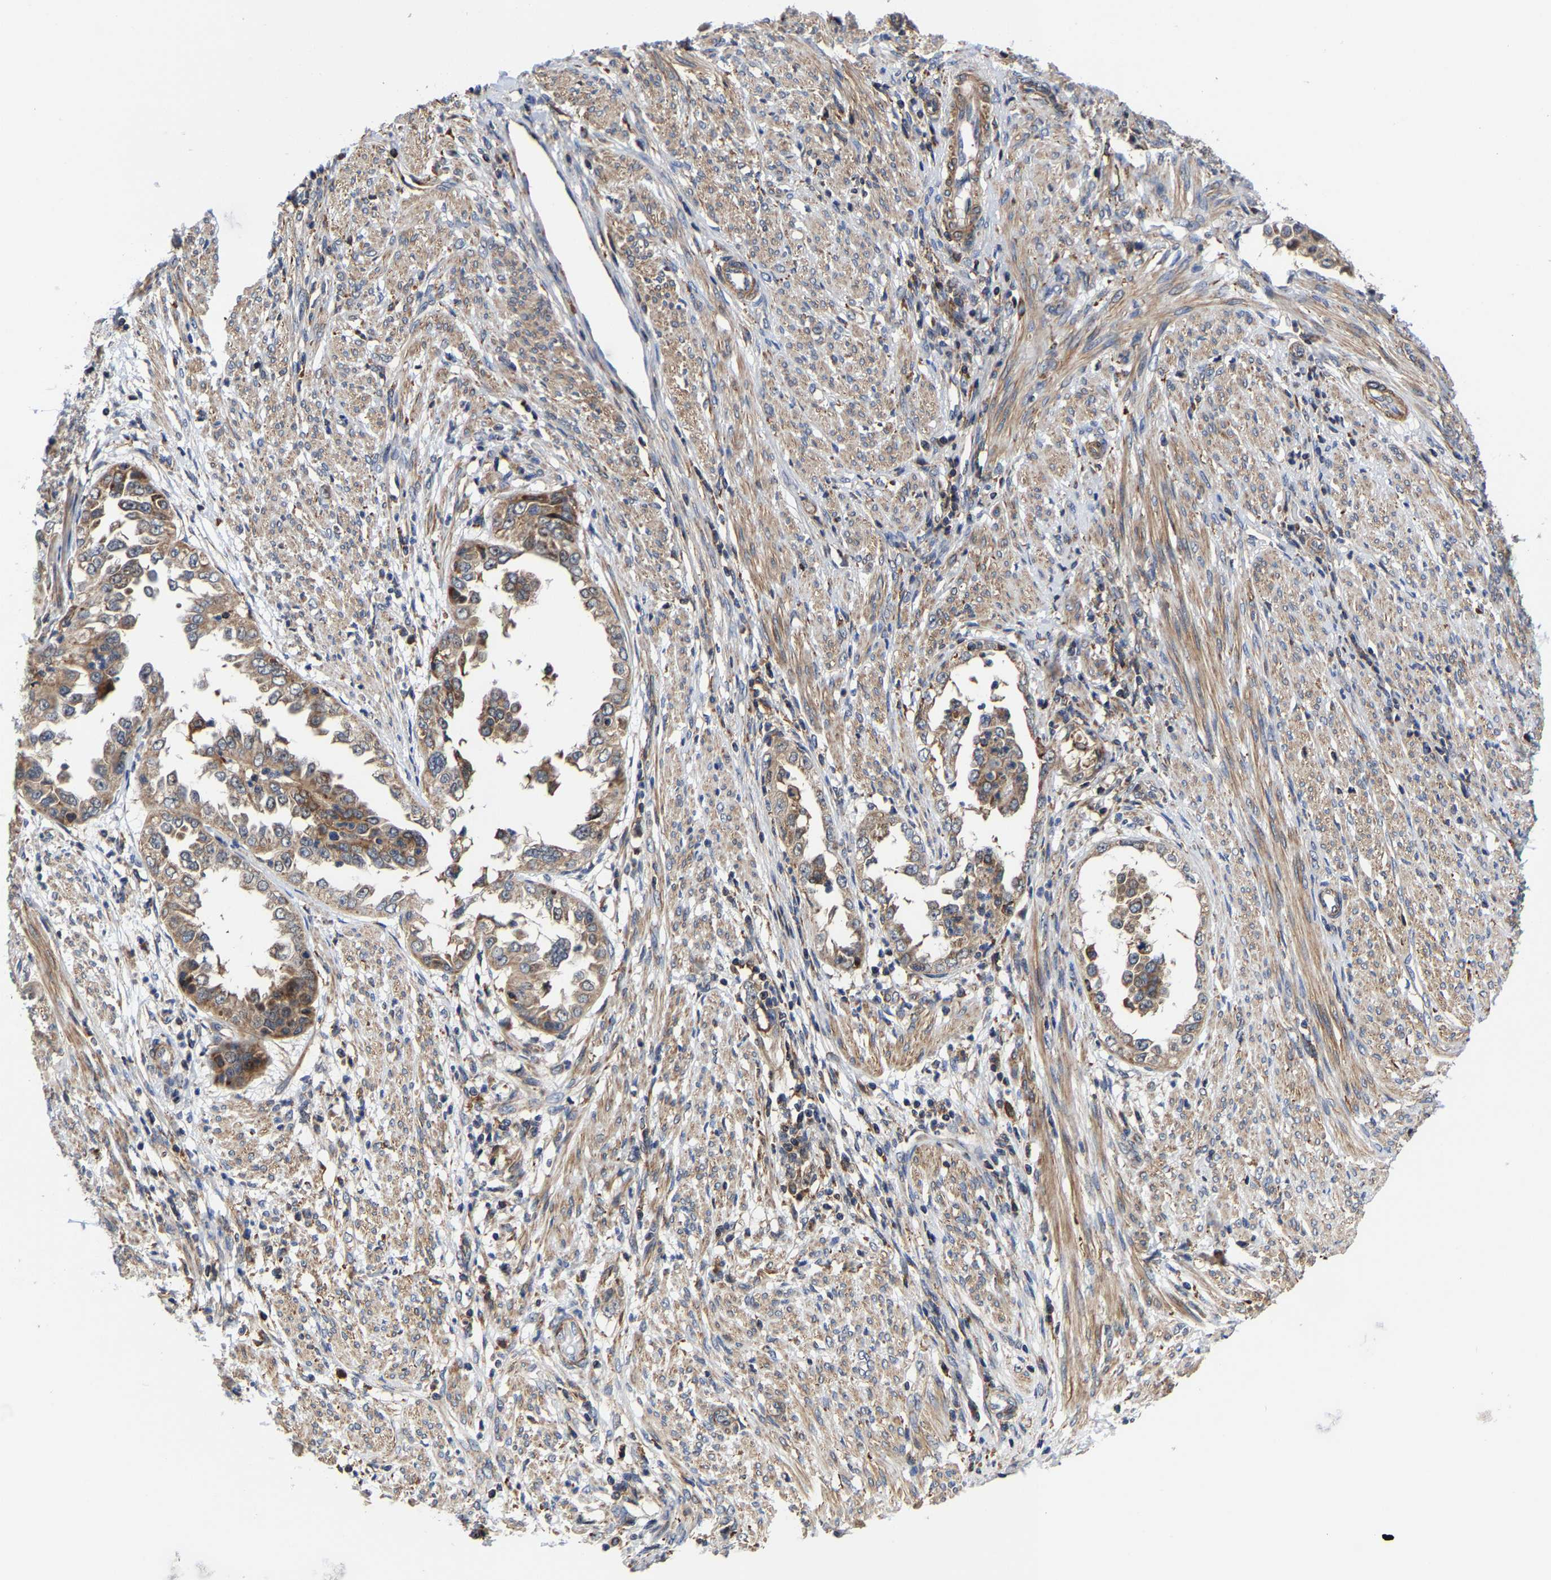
{"staining": {"intensity": "moderate", "quantity": ">75%", "location": "cytoplasmic/membranous"}, "tissue": "endometrial cancer", "cell_type": "Tumor cells", "image_type": "cancer", "snomed": [{"axis": "morphology", "description": "Adenocarcinoma, NOS"}, {"axis": "topography", "description": "Endometrium"}], "caption": "Endometrial adenocarcinoma stained for a protein (brown) exhibits moderate cytoplasmic/membranous positive positivity in approximately >75% of tumor cells.", "gene": "PFKFB3", "patient": {"sex": "female", "age": 85}}